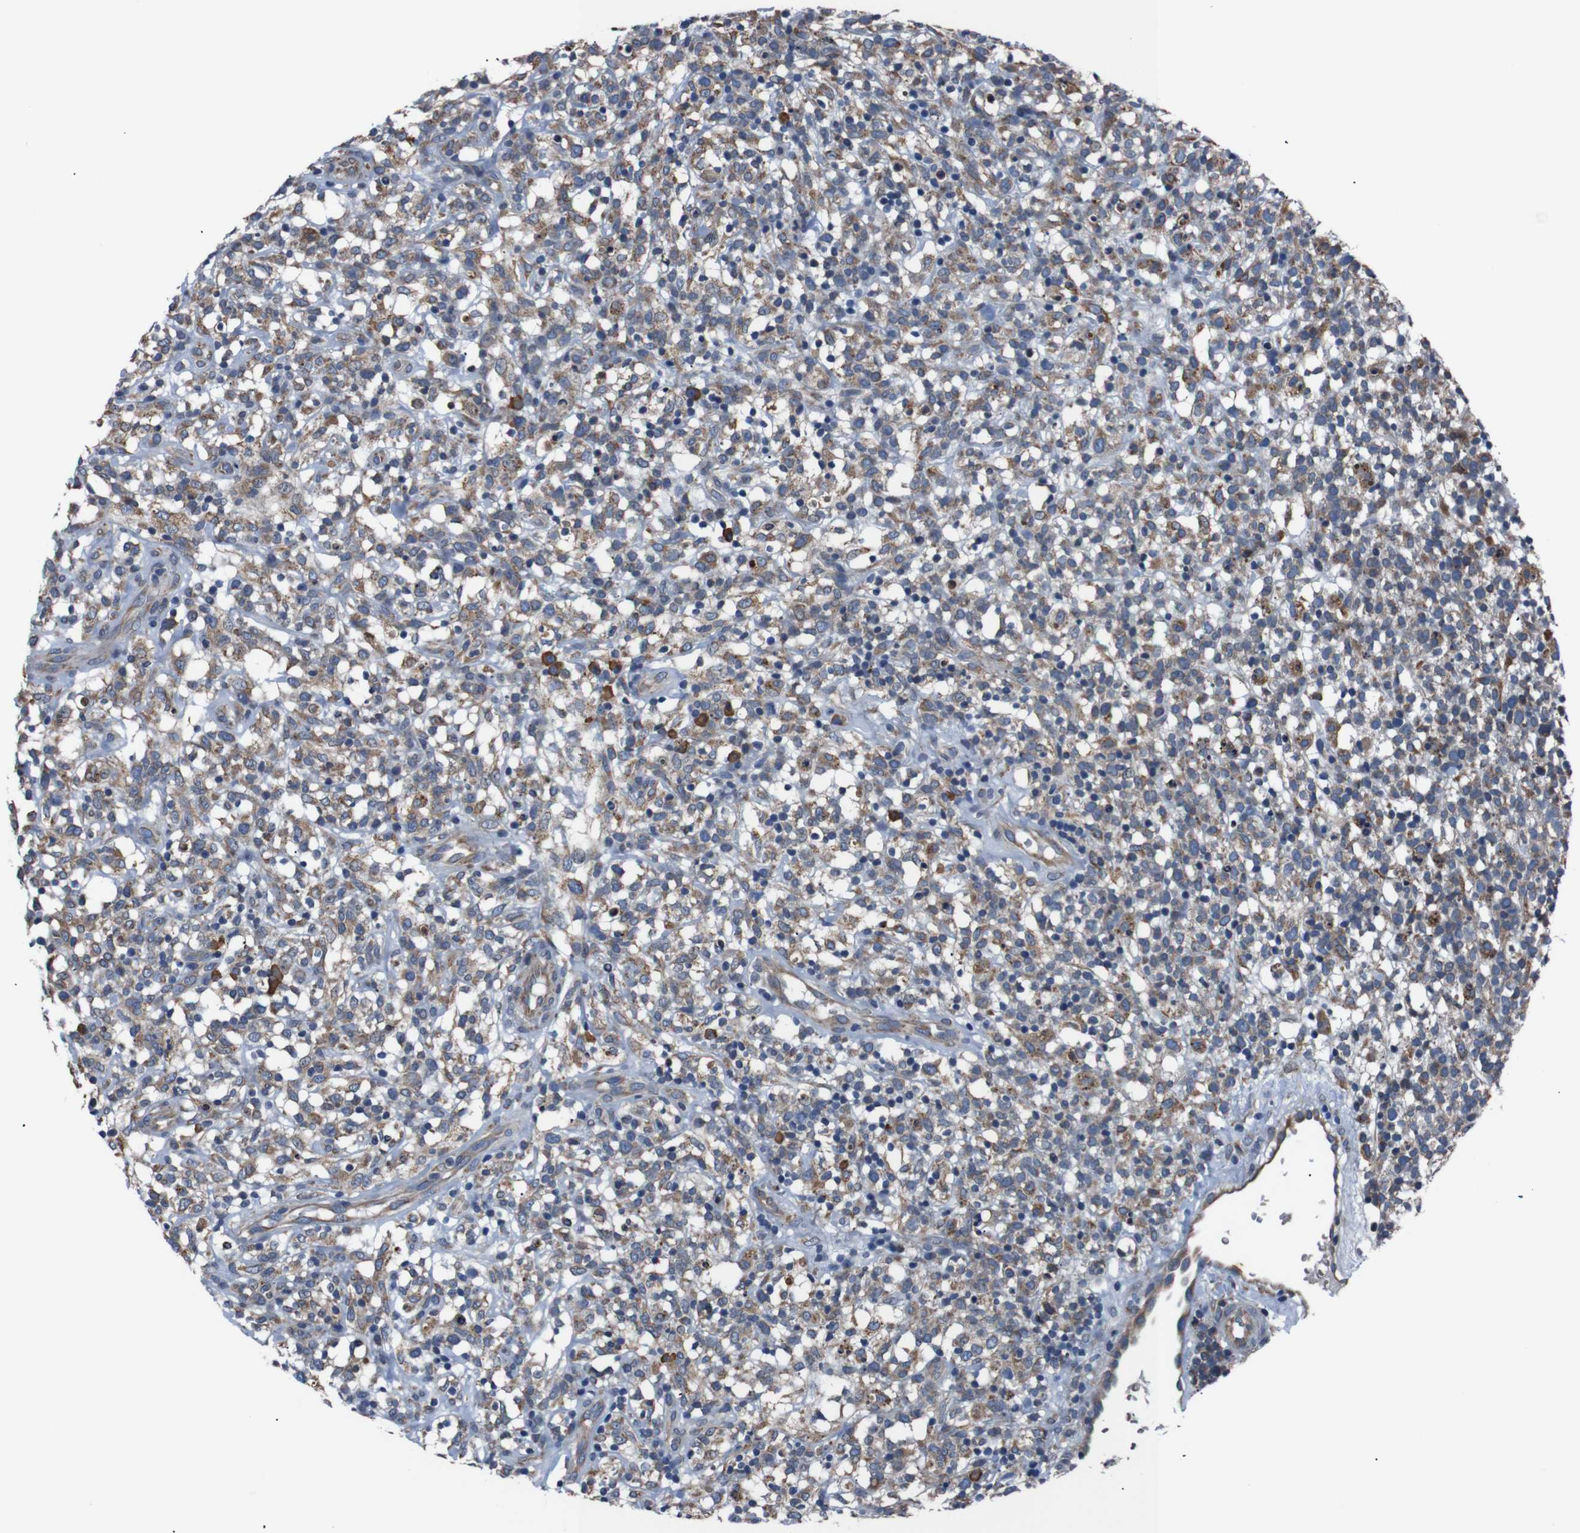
{"staining": {"intensity": "moderate", "quantity": ">75%", "location": "cytoplasmic/membranous"}, "tissue": "lymphoma", "cell_type": "Tumor cells", "image_type": "cancer", "snomed": [{"axis": "morphology", "description": "Malignant lymphoma, non-Hodgkin's type, High grade"}, {"axis": "topography", "description": "Lymph node"}], "caption": "Protein expression analysis of human lymphoma reveals moderate cytoplasmic/membranous expression in about >75% of tumor cells.", "gene": "SIGMAR1", "patient": {"sex": "female", "age": 73}}